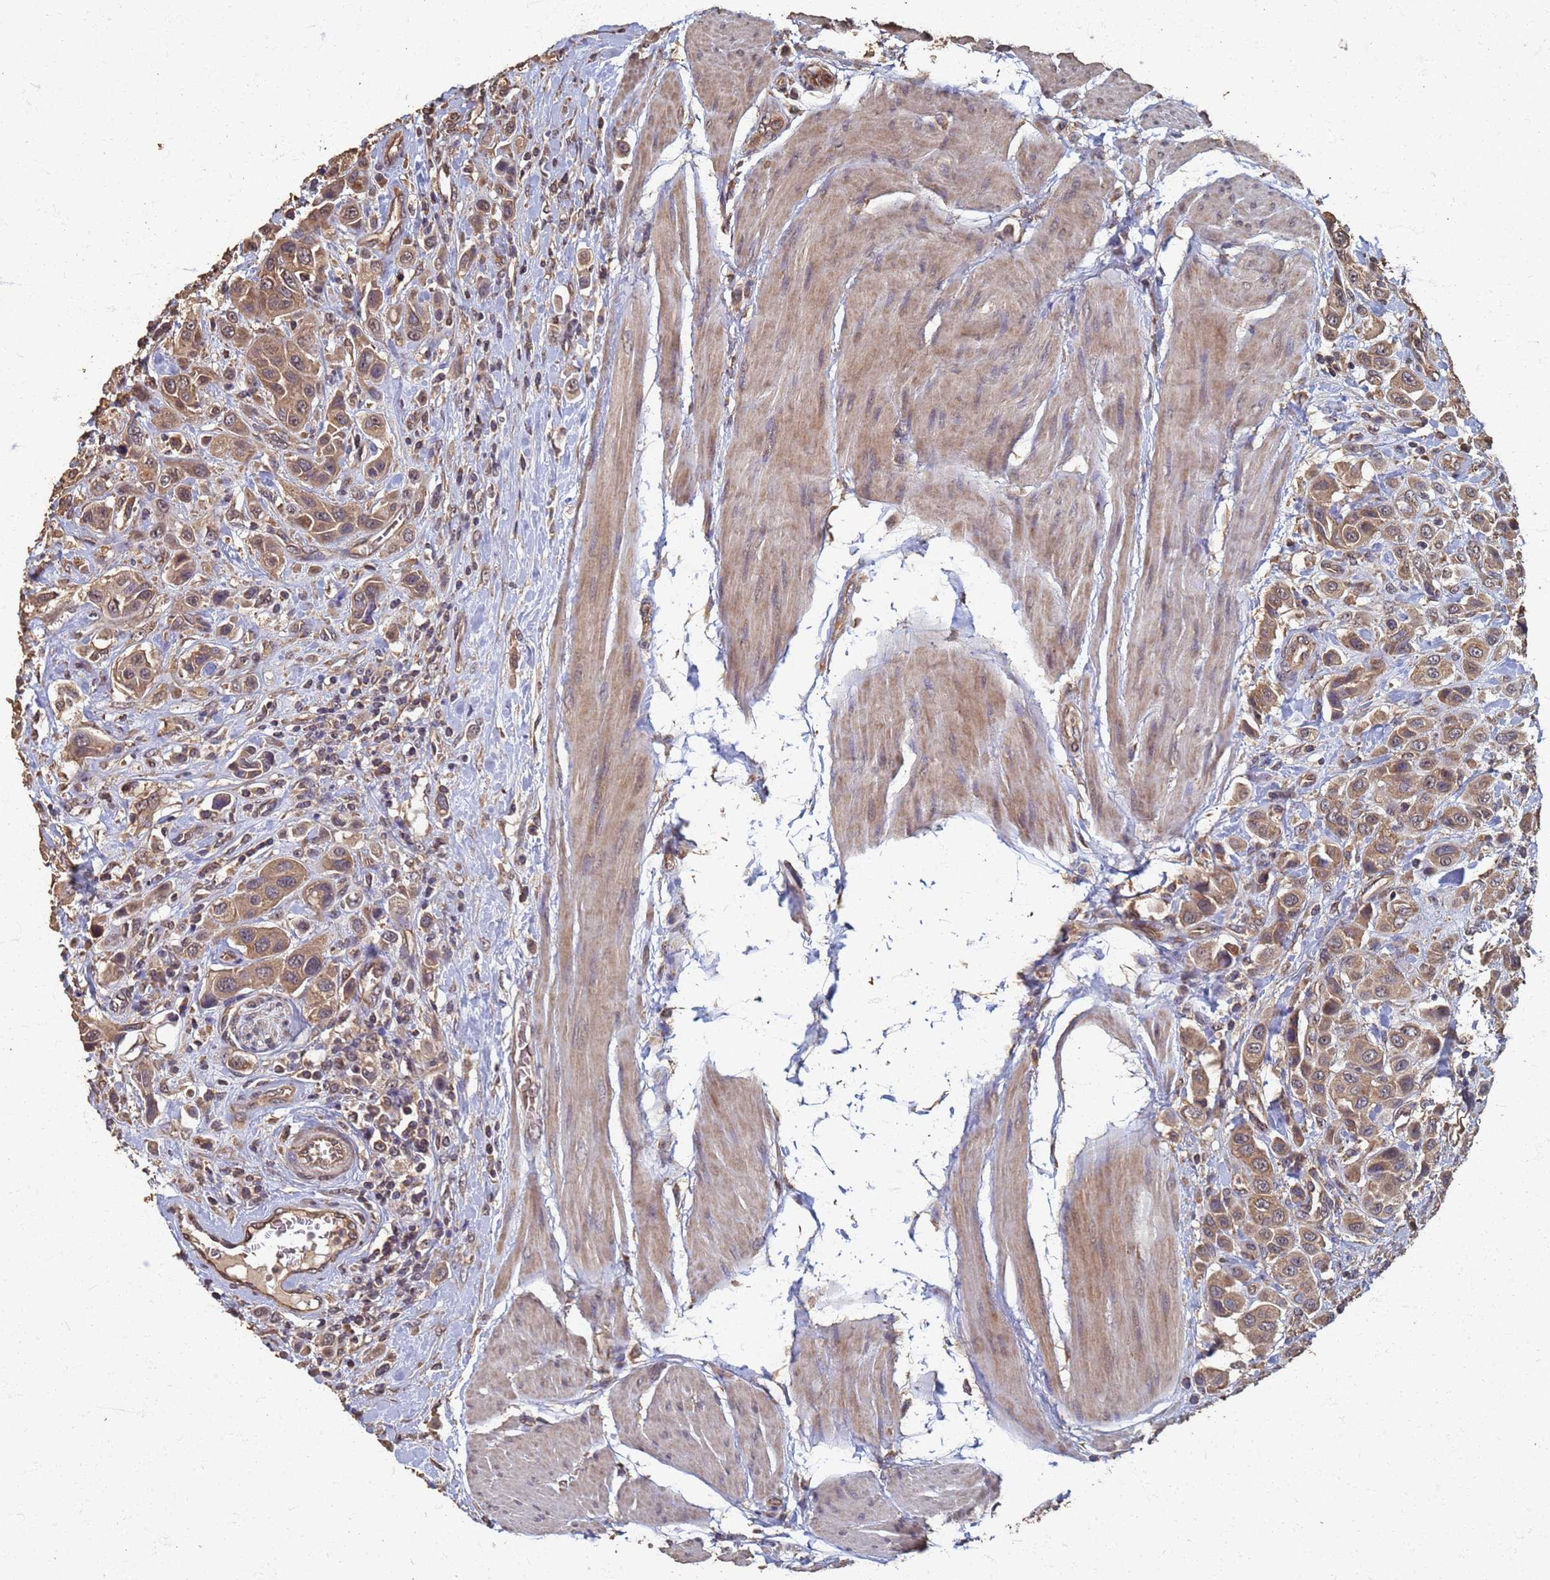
{"staining": {"intensity": "moderate", "quantity": ">75%", "location": "cytoplasmic/membranous"}, "tissue": "urothelial cancer", "cell_type": "Tumor cells", "image_type": "cancer", "snomed": [{"axis": "morphology", "description": "Urothelial carcinoma, High grade"}, {"axis": "topography", "description": "Urinary bladder"}], "caption": "Immunohistochemical staining of human high-grade urothelial carcinoma shows medium levels of moderate cytoplasmic/membranous expression in about >75% of tumor cells.", "gene": "DPH5", "patient": {"sex": "male", "age": 50}}